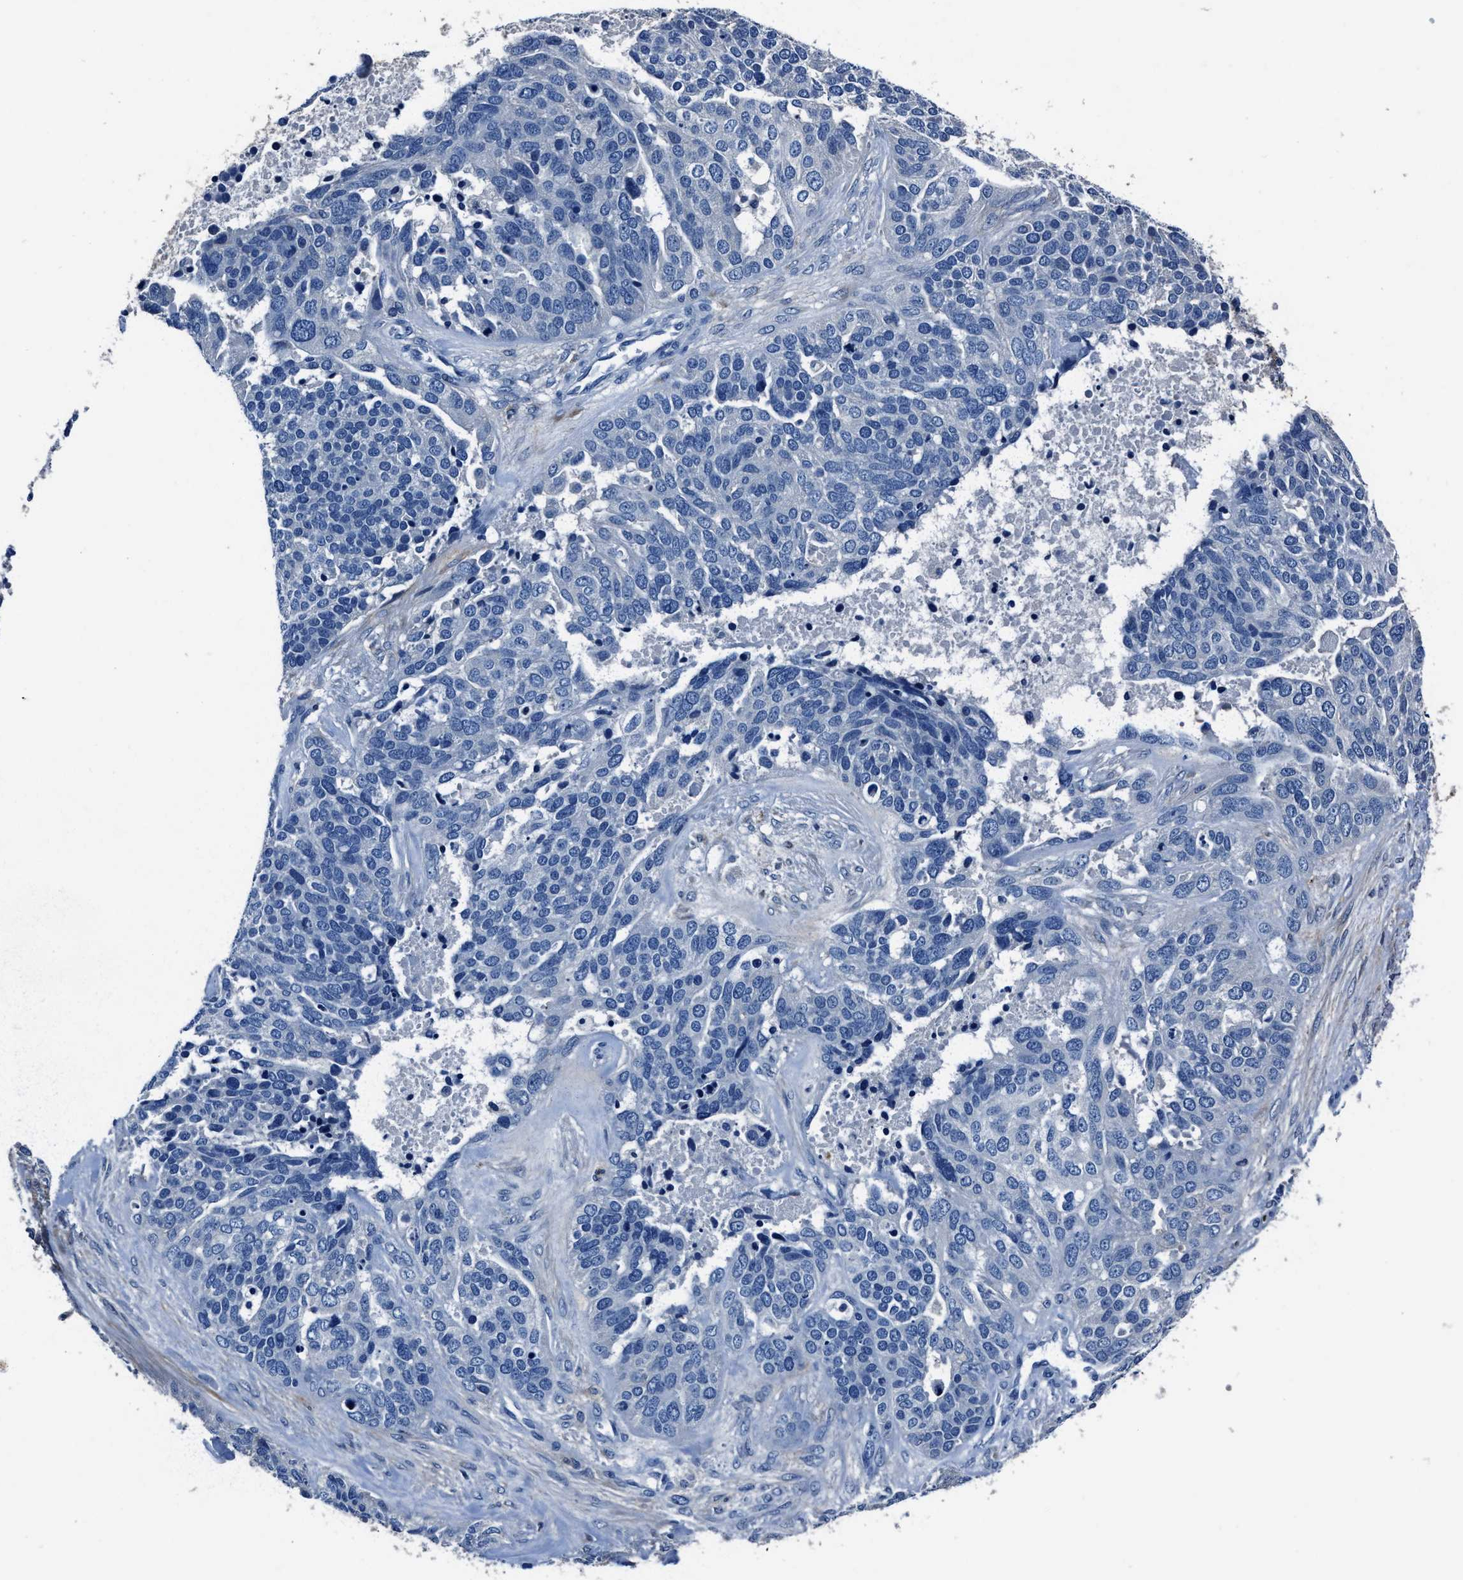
{"staining": {"intensity": "negative", "quantity": "none", "location": "none"}, "tissue": "ovarian cancer", "cell_type": "Tumor cells", "image_type": "cancer", "snomed": [{"axis": "morphology", "description": "Cystadenocarcinoma, serous, NOS"}, {"axis": "topography", "description": "Ovary"}], "caption": "A micrograph of human ovarian cancer (serous cystadenocarcinoma) is negative for staining in tumor cells. Brightfield microscopy of IHC stained with DAB (3,3'-diaminobenzidine) (brown) and hematoxylin (blue), captured at high magnification.", "gene": "FGL2", "patient": {"sex": "female", "age": 44}}